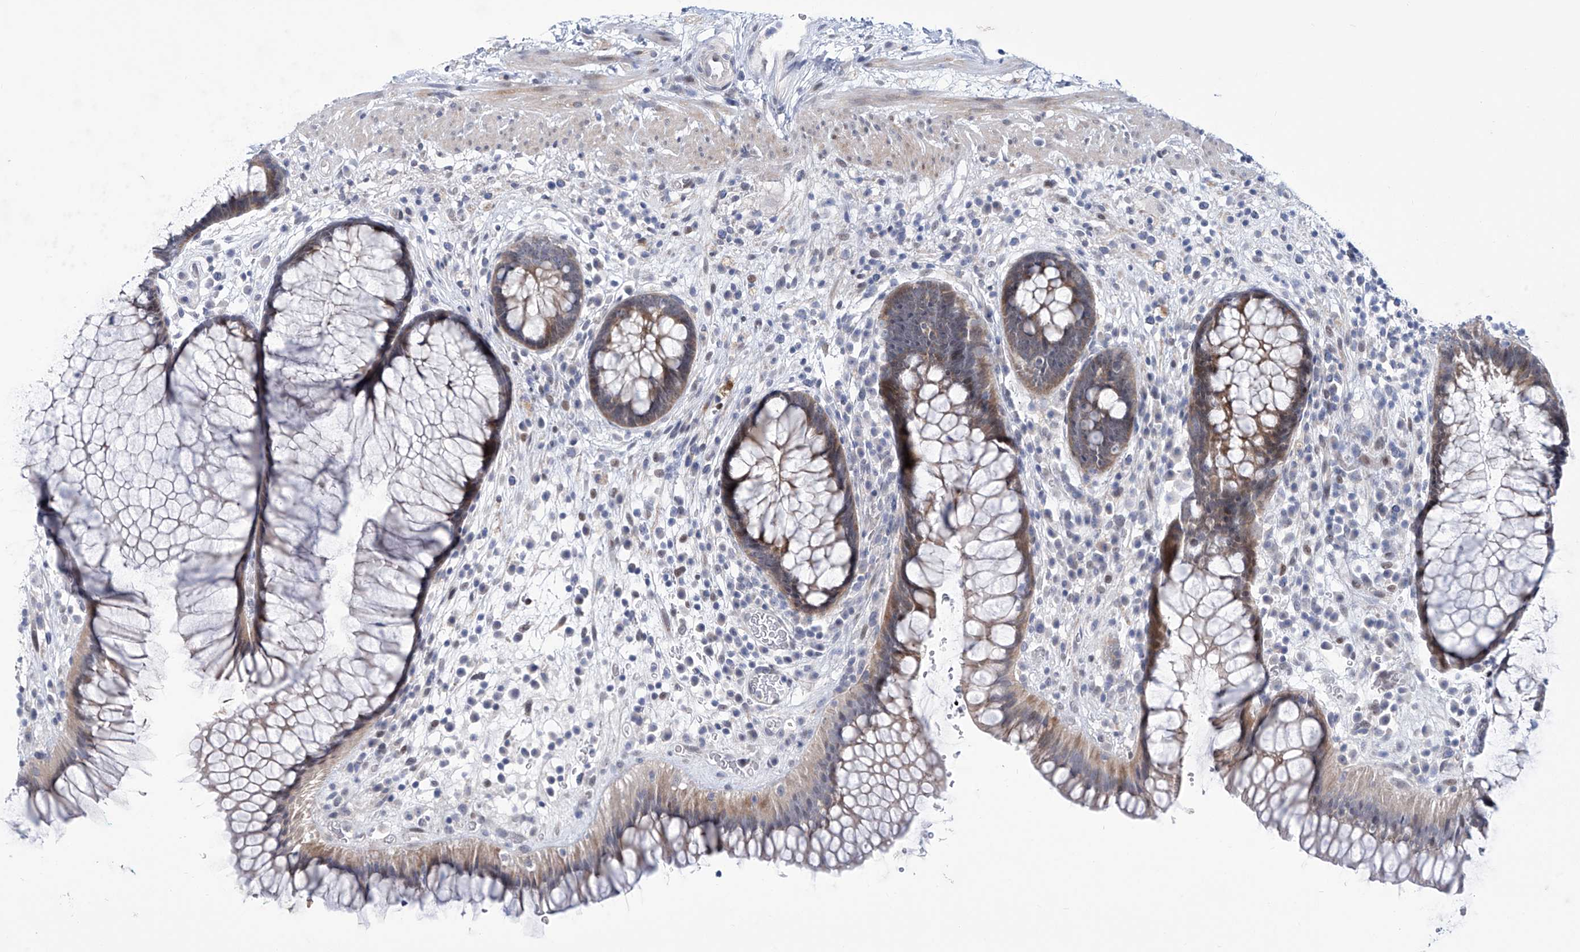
{"staining": {"intensity": "moderate", "quantity": "25%-75%", "location": "cytoplasmic/membranous"}, "tissue": "rectum", "cell_type": "Glandular cells", "image_type": "normal", "snomed": [{"axis": "morphology", "description": "Normal tissue, NOS"}, {"axis": "topography", "description": "Rectum"}], "caption": "The image displays staining of benign rectum, revealing moderate cytoplasmic/membranous protein expression (brown color) within glandular cells.", "gene": "TRIM60", "patient": {"sex": "male", "age": 51}}